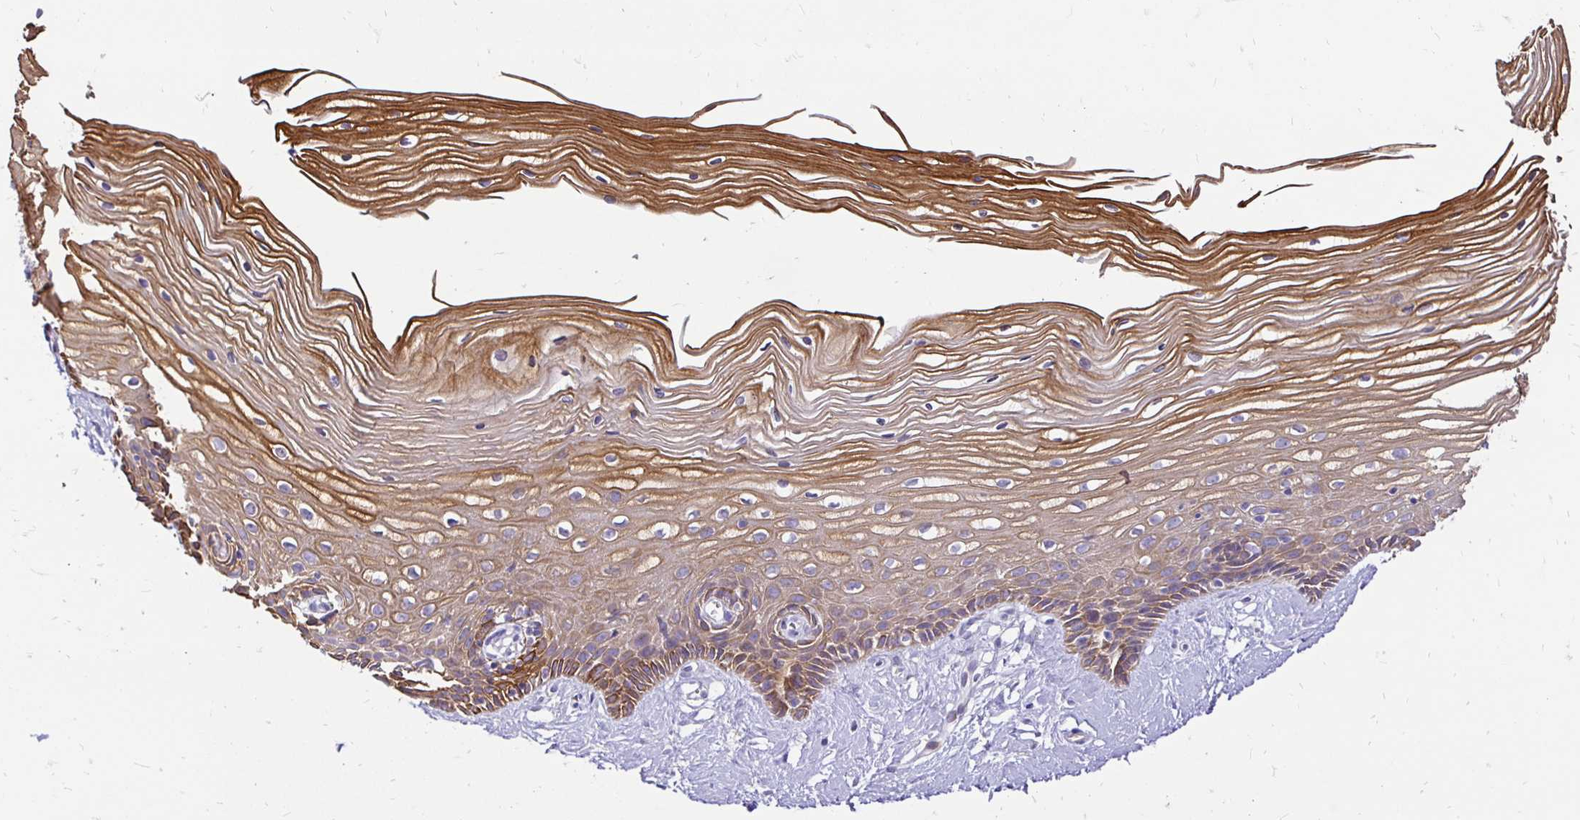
{"staining": {"intensity": "moderate", "quantity": ">75%", "location": "cytoplasmic/membranous"}, "tissue": "cervix", "cell_type": "Squamous epithelial cells", "image_type": "normal", "snomed": [{"axis": "morphology", "description": "Normal tissue, NOS"}, {"axis": "topography", "description": "Cervix"}], "caption": "Brown immunohistochemical staining in benign human cervix displays moderate cytoplasmic/membranous expression in approximately >75% of squamous epithelial cells.", "gene": "TAF1D", "patient": {"sex": "female", "age": 40}}